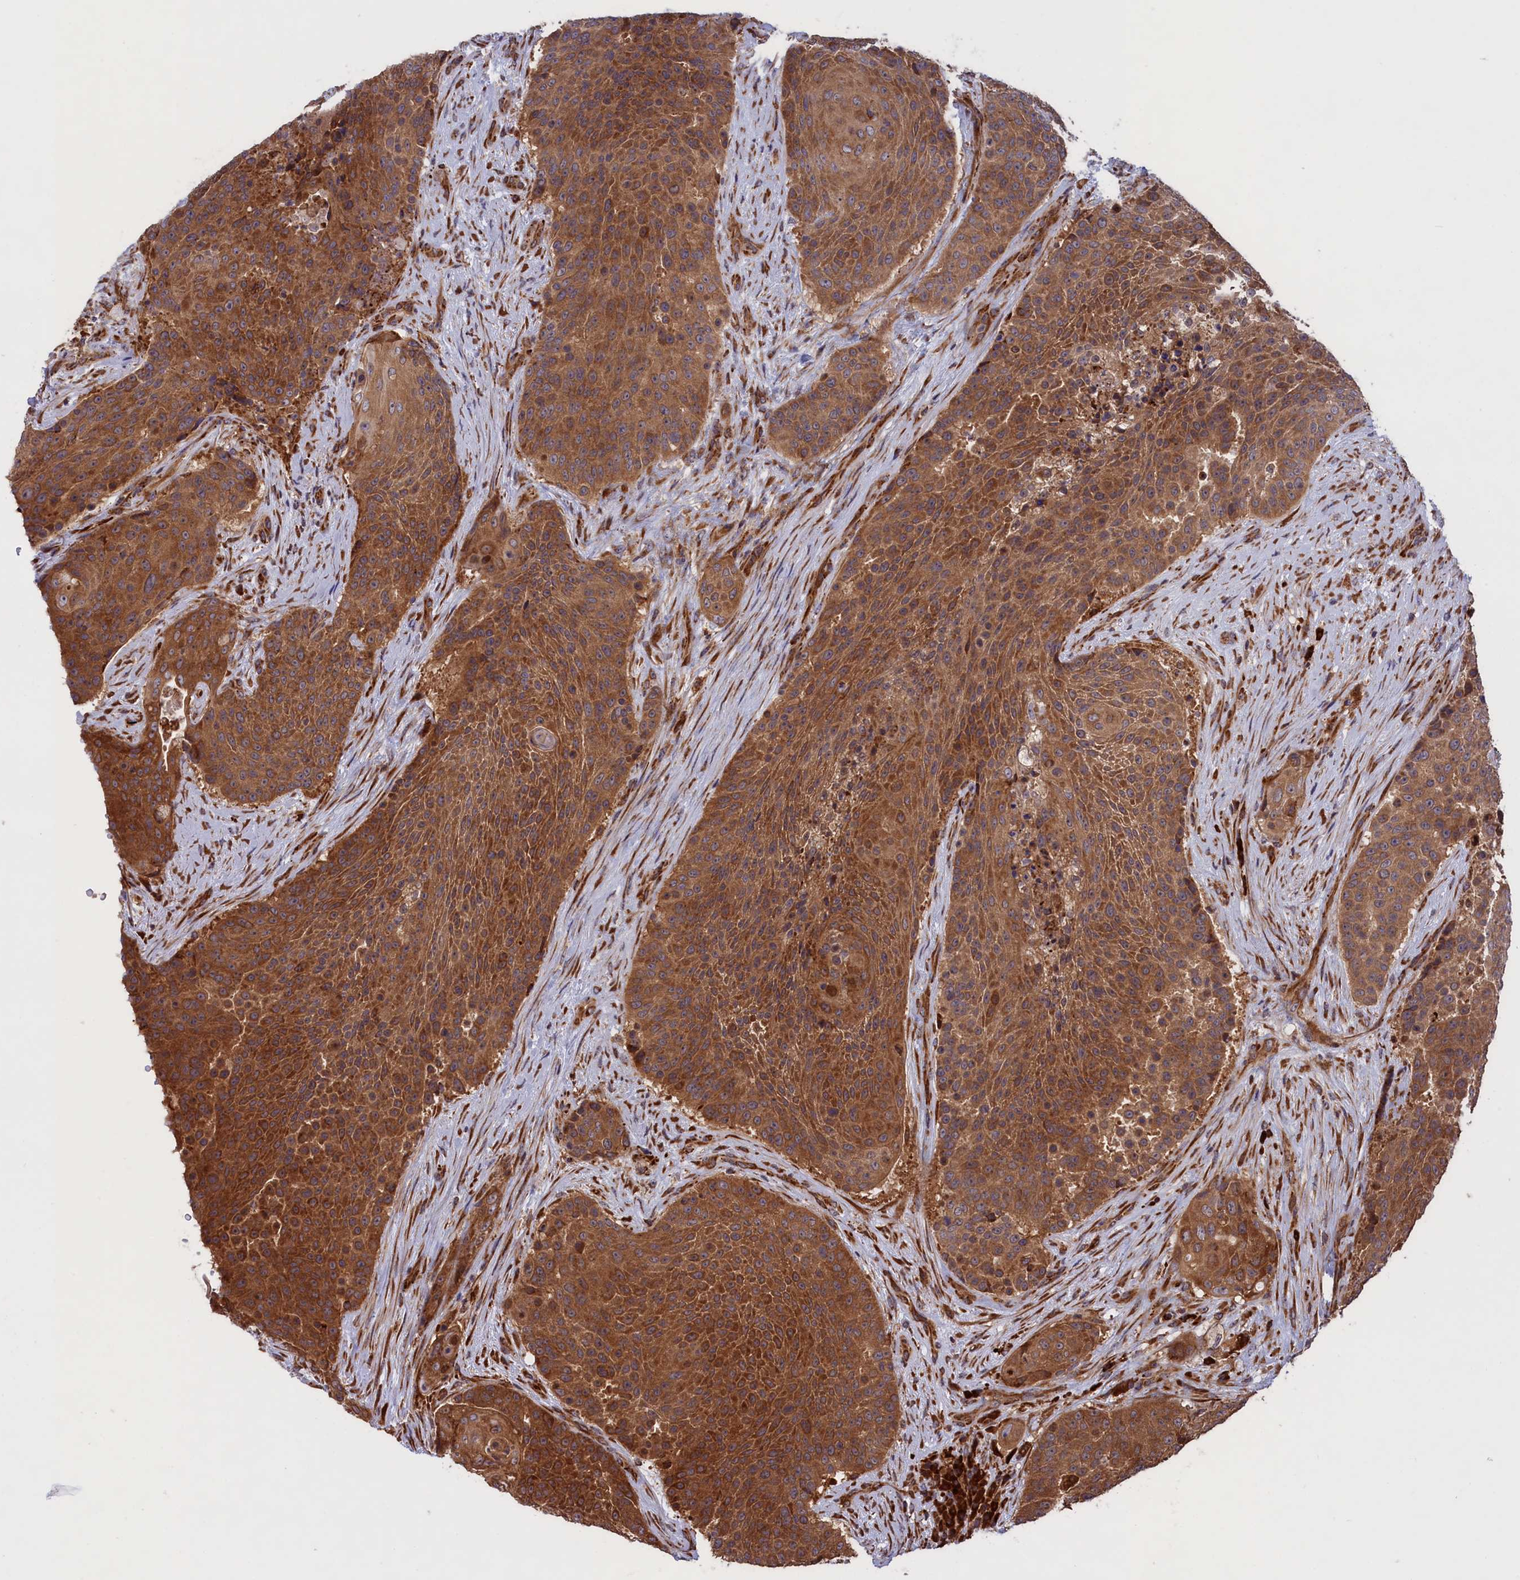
{"staining": {"intensity": "strong", "quantity": ">75%", "location": "cytoplasmic/membranous"}, "tissue": "urothelial cancer", "cell_type": "Tumor cells", "image_type": "cancer", "snomed": [{"axis": "morphology", "description": "Urothelial carcinoma, High grade"}, {"axis": "topography", "description": "Urinary bladder"}], "caption": "Urothelial cancer was stained to show a protein in brown. There is high levels of strong cytoplasmic/membranous staining in about >75% of tumor cells. The staining was performed using DAB, with brown indicating positive protein expression. Nuclei are stained blue with hematoxylin.", "gene": "PLA2G4C", "patient": {"sex": "female", "age": 63}}